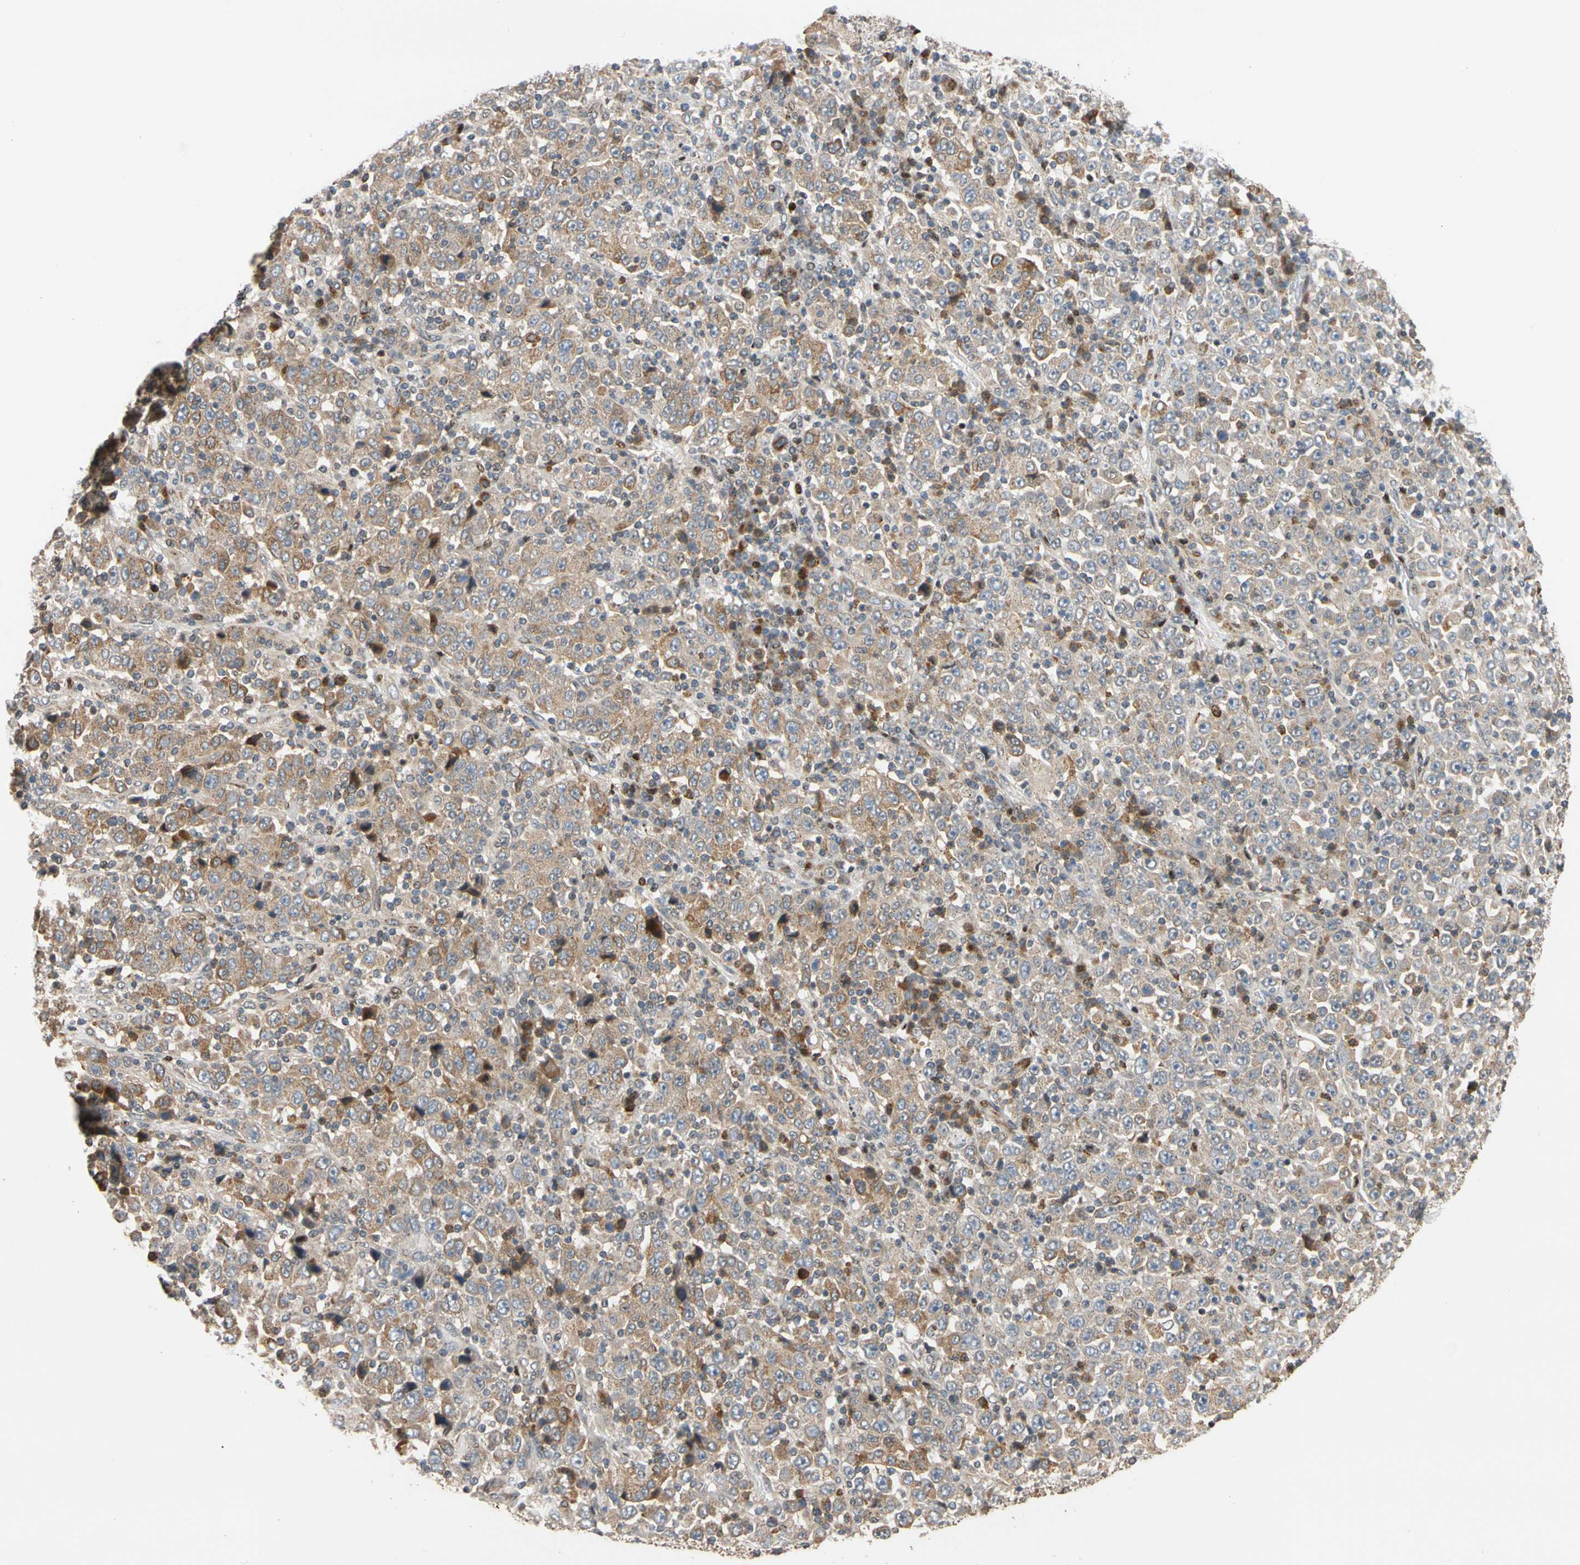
{"staining": {"intensity": "moderate", "quantity": "25%-75%", "location": "cytoplasmic/membranous"}, "tissue": "stomach cancer", "cell_type": "Tumor cells", "image_type": "cancer", "snomed": [{"axis": "morphology", "description": "Normal tissue, NOS"}, {"axis": "morphology", "description": "Adenocarcinoma, NOS"}, {"axis": "topography", "description": "Stomach, upper"}, {"axis": "topography", "description": "Stomach"}], "caption": "Stomach adenocarcinoma stained with a protein marker displays moderate staining in tumor cells.", "gene": "IP6K2", "patient": {"sex": "male", "age": 59}}